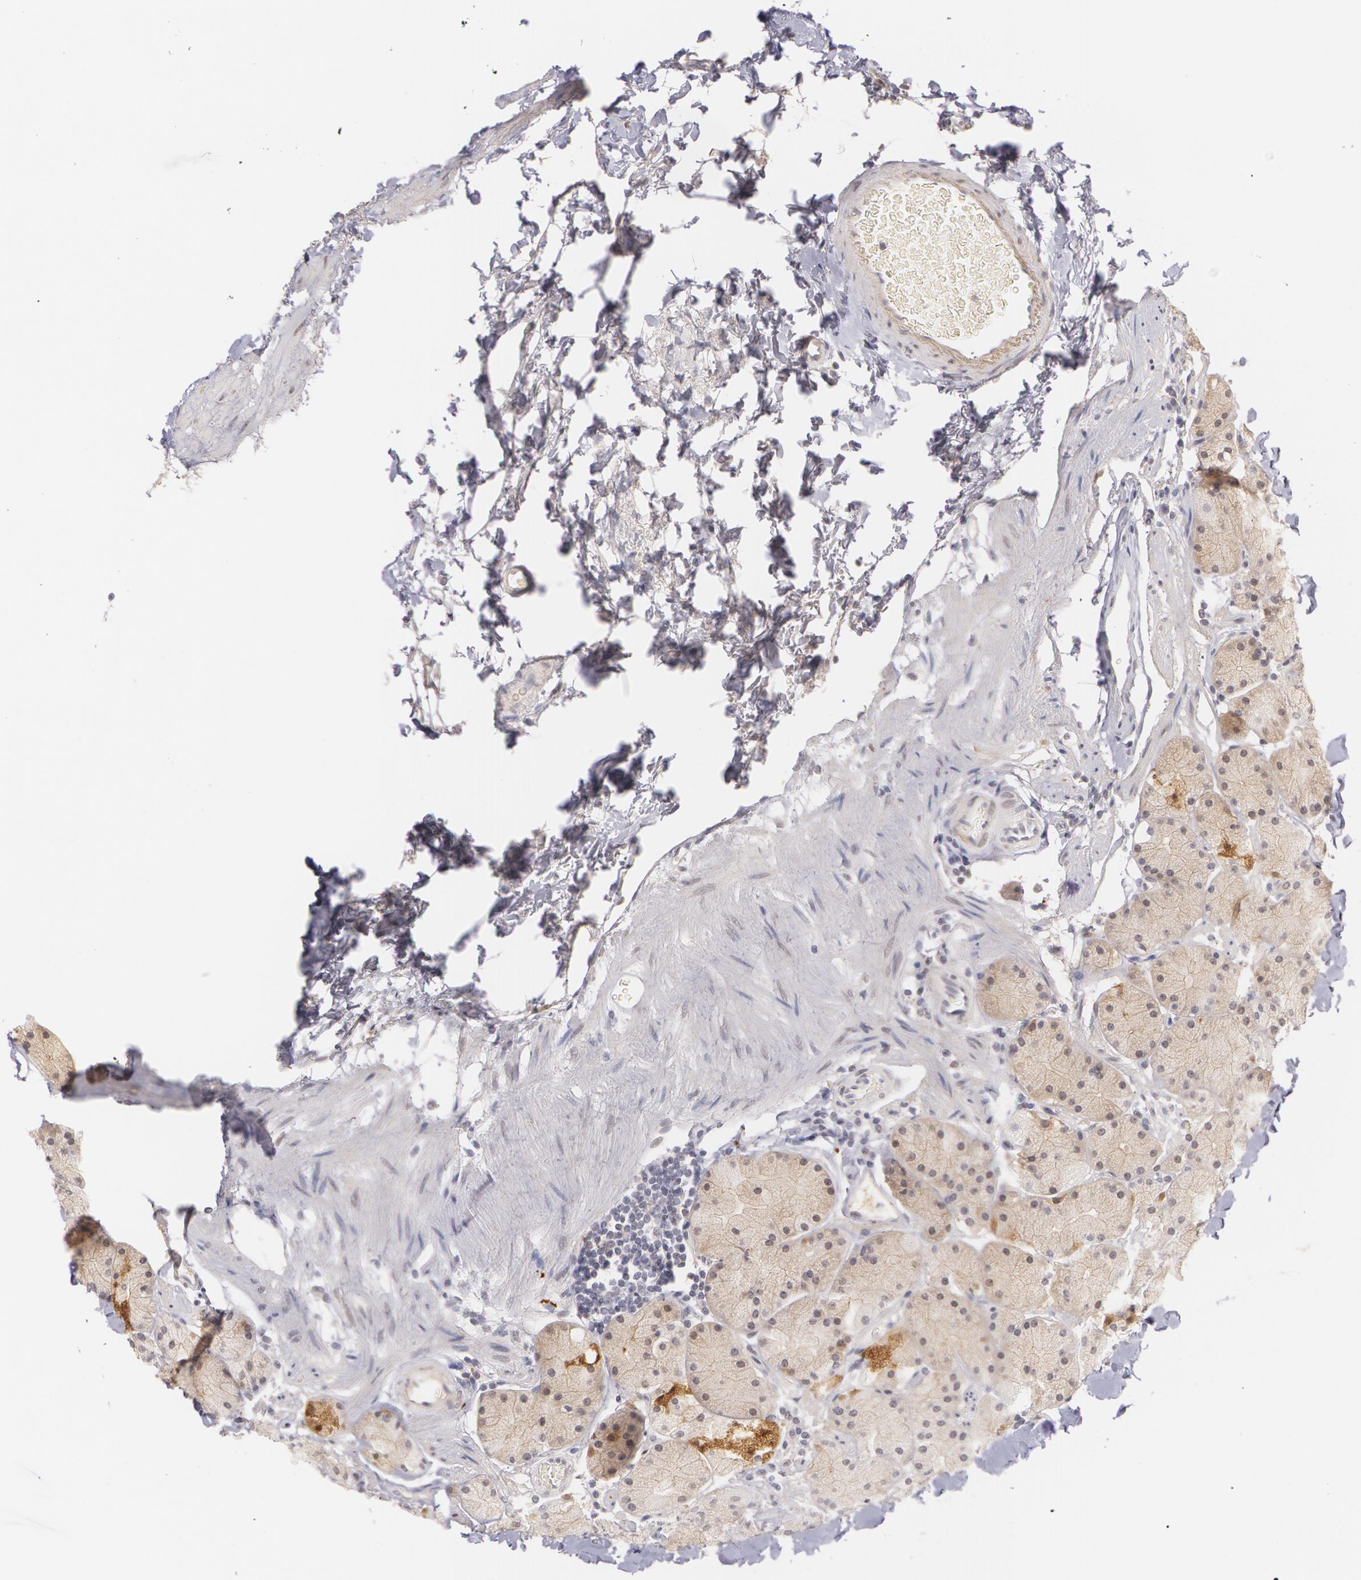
{"staining": {"intensity": "weak", "quantity": "25%-75%", "location": "cytoplasmic/membranous"}, "tissue": "stomach", "cell_type": "Glandular cells", "image_type": "normal", "snomed": [{"axis": "morphology", "description": "Normal tissue, NOS"}, {"axis": "topography", "description": "Stomach, upper"}, {"axis": "topography", "description": "Stomach"}], "caption": "This photomicrograph reveals IHC staining of normal human stomach, with low weak cytoplasmic/membranous staining in approximately 25%-75% of glandular cells.", "gene": "LBP", "patient": {"sex": "male", "age": 76}}